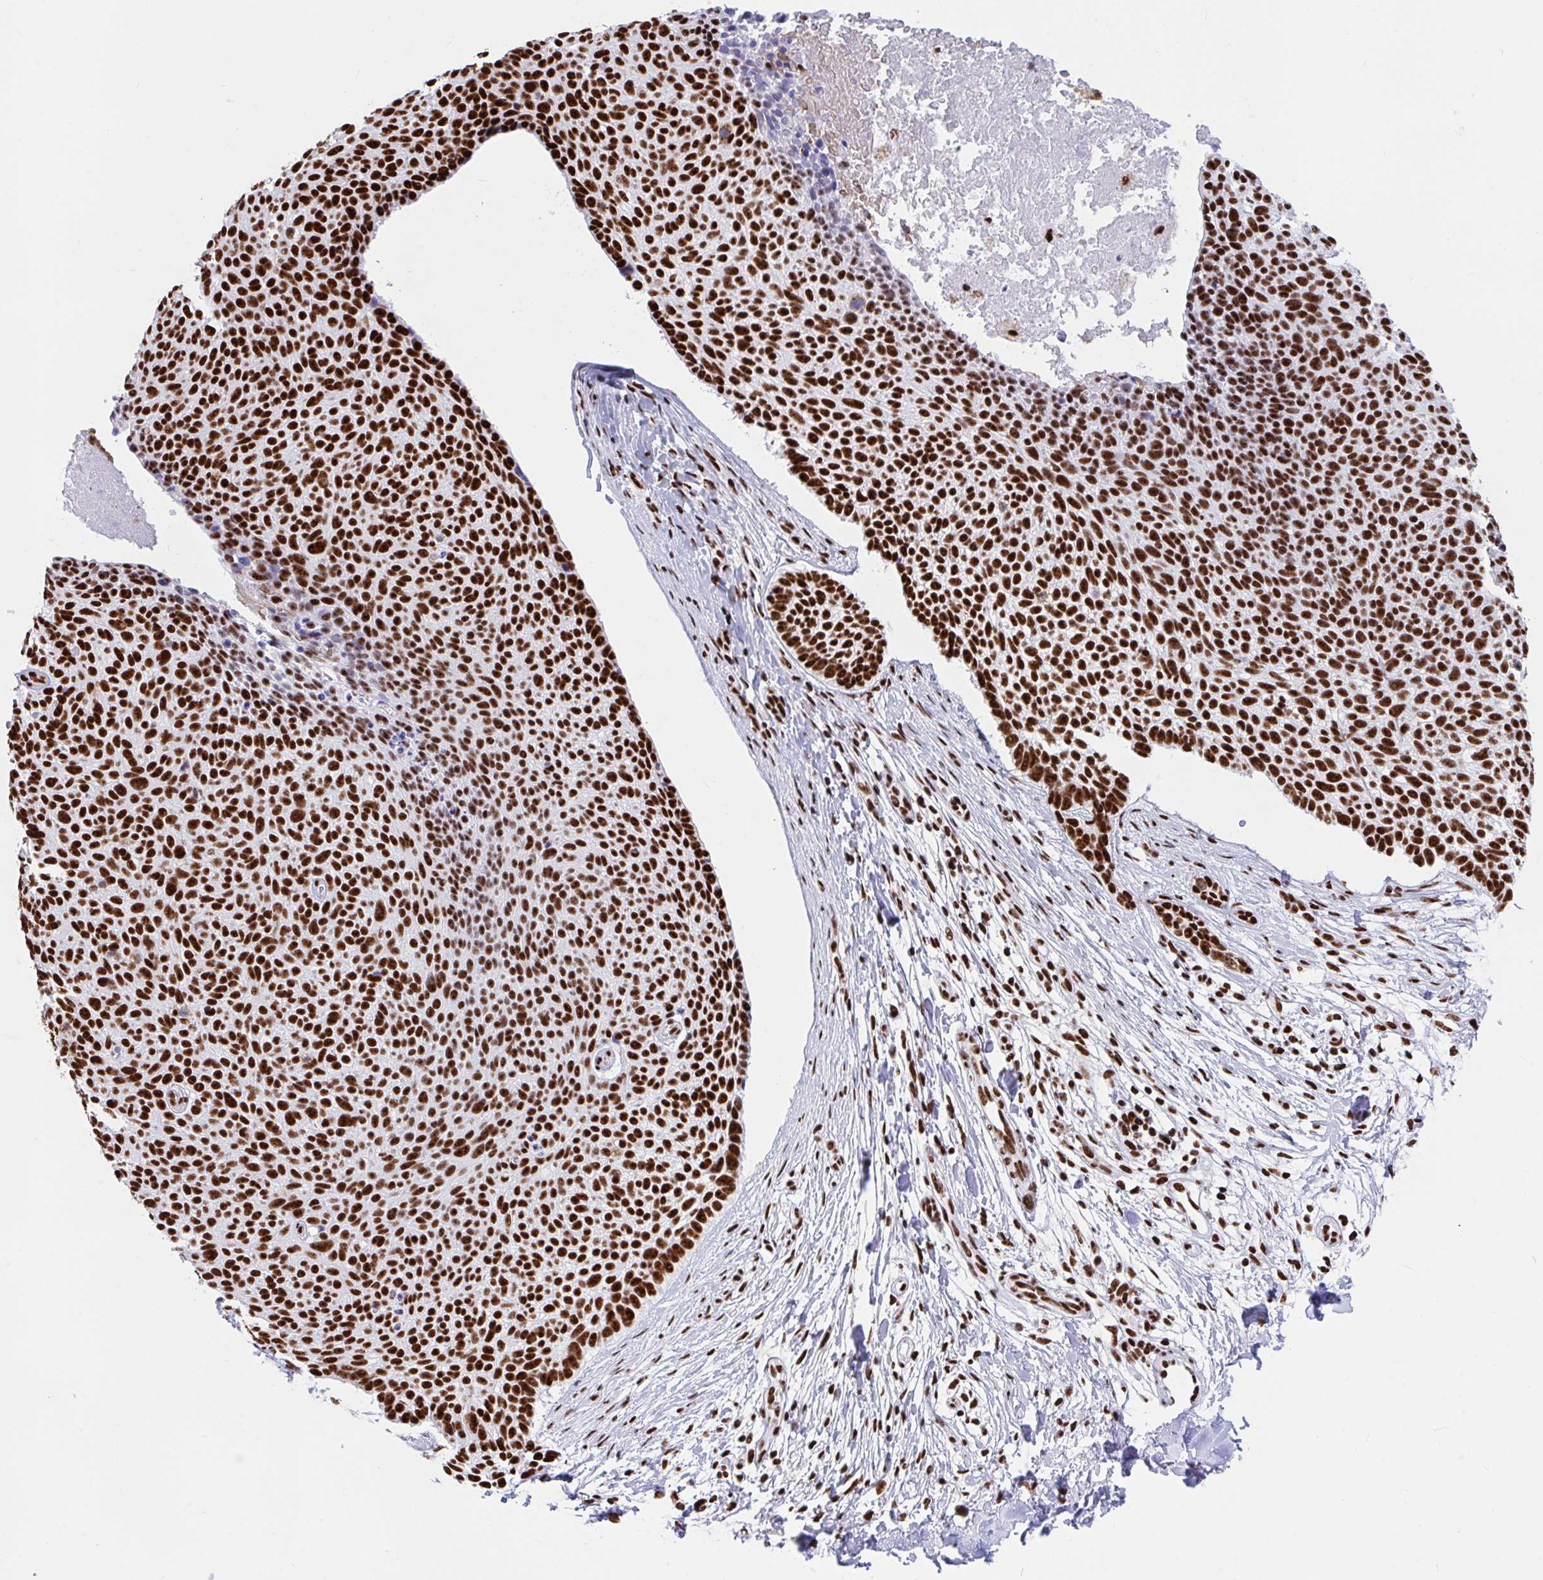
{"staining": {"intensity": "strong", "quantity": ">75%", "location": "nuclear"}, "tissue": "skin cancer", "cell_type": "Tumor cells", "image_type": "cancer", "snomed": [{"axis": "morphology", "description": "Basal cell carcinoma"}, {"axis": "topography", "description": "Skin"}, {"axis": "topography", "description": "Skin of back"}], "caption": "Immunohistochemistry histopathology image of neoplastic tissue: skin cancer (basal cell carcinoma) stained using IHC displays high levels of strong protein expression localized specifically in the nuclear of tumor cells, appearing as a nuclear brown color.", "gene": "IKZF2", "patient": {"sex": "male", "age": 81}}